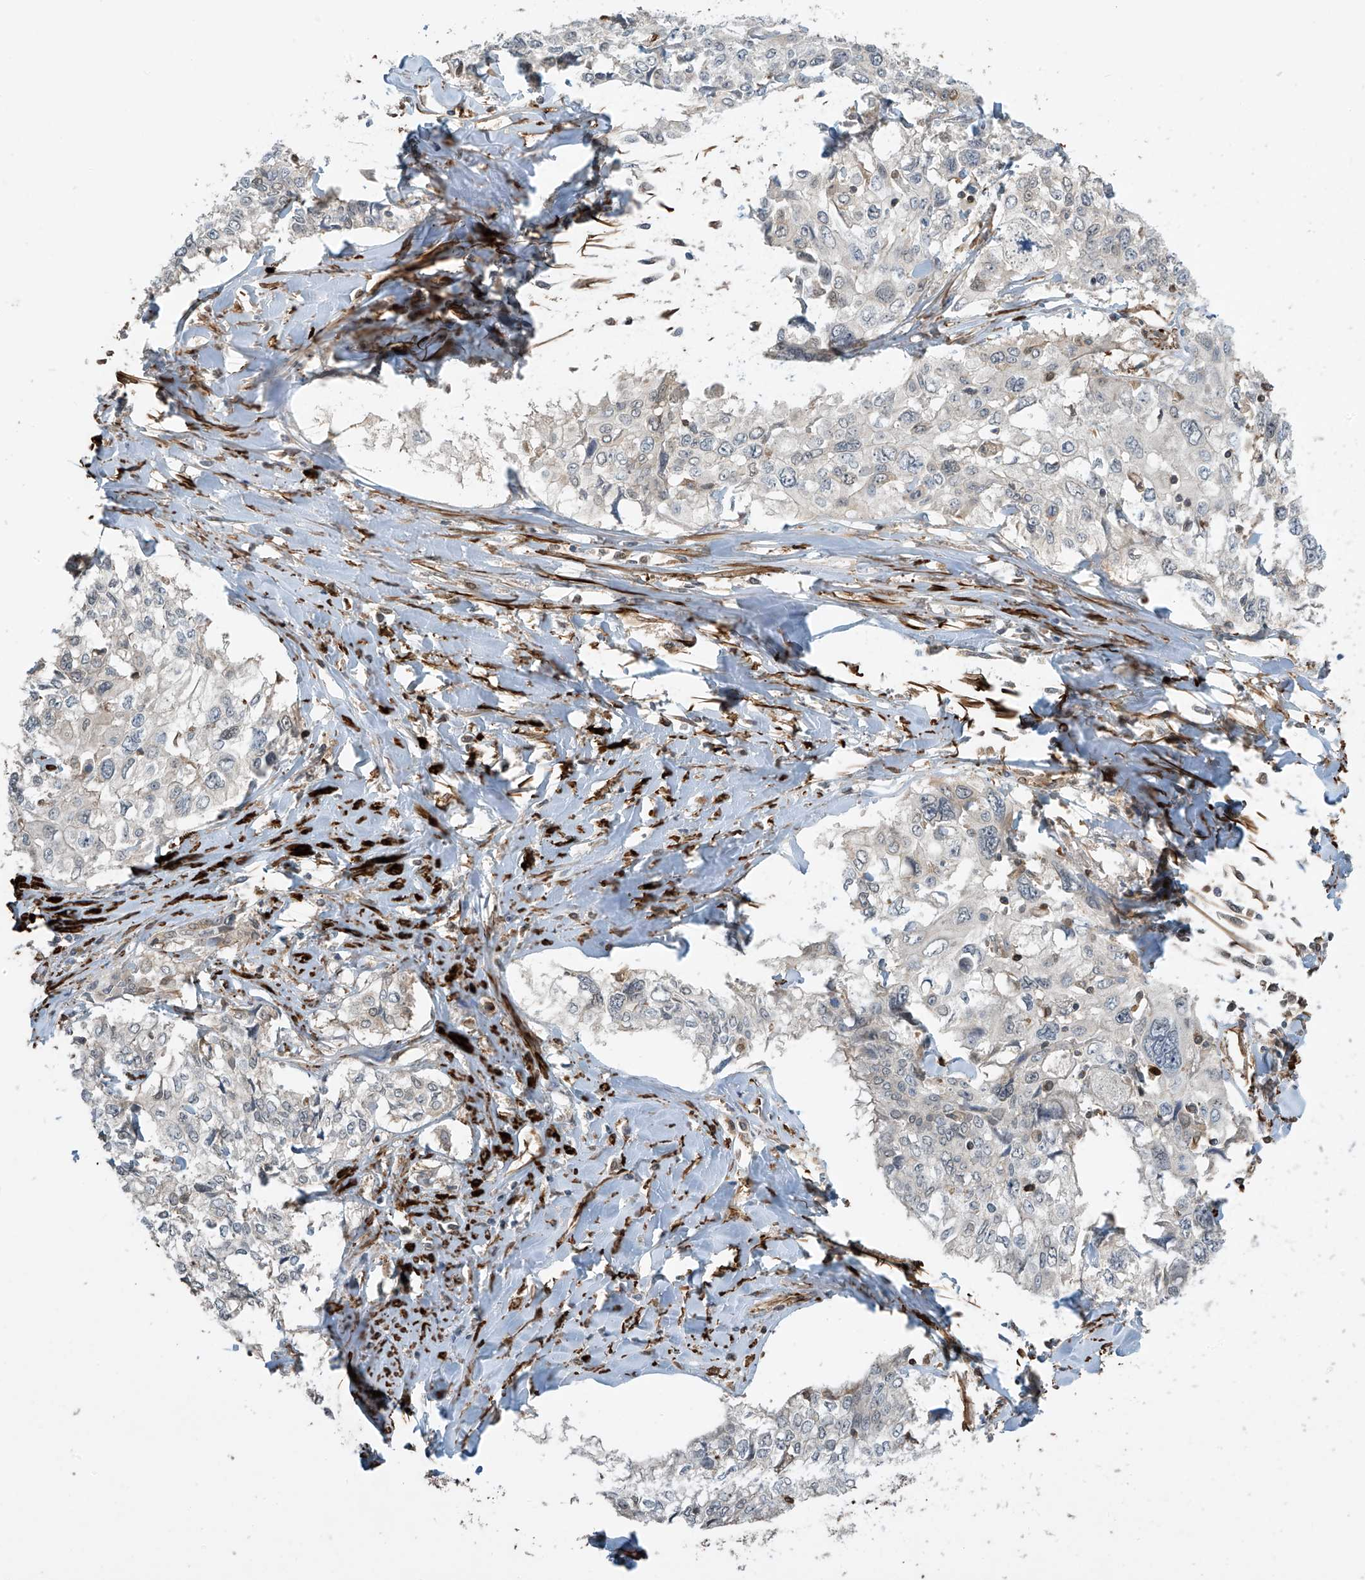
{"staining": {"intensity": "negative", "quantity": "none", "location": "none"}, "tissue": "cervical cancer", "cell_type": "Tumor cells", "image_type": "cancer", "snomed": [{"axis": "morphology", "description": "Squamous cell carcinoma, NOS"}, {"axis": "topography", "description": "Cervix"}], "caption": "The immunohistochemistry (IHC) micrograph has no significant positivity in tumor cells of cervical cancer tissue. (Brightfield microscopy of DAB (3,3'-diaminobenzidine) immunohistochemistry (IHC) at high magnification).", "gene": "SH3BGRL3", "patient": {"sex": "female", "age": 31}}